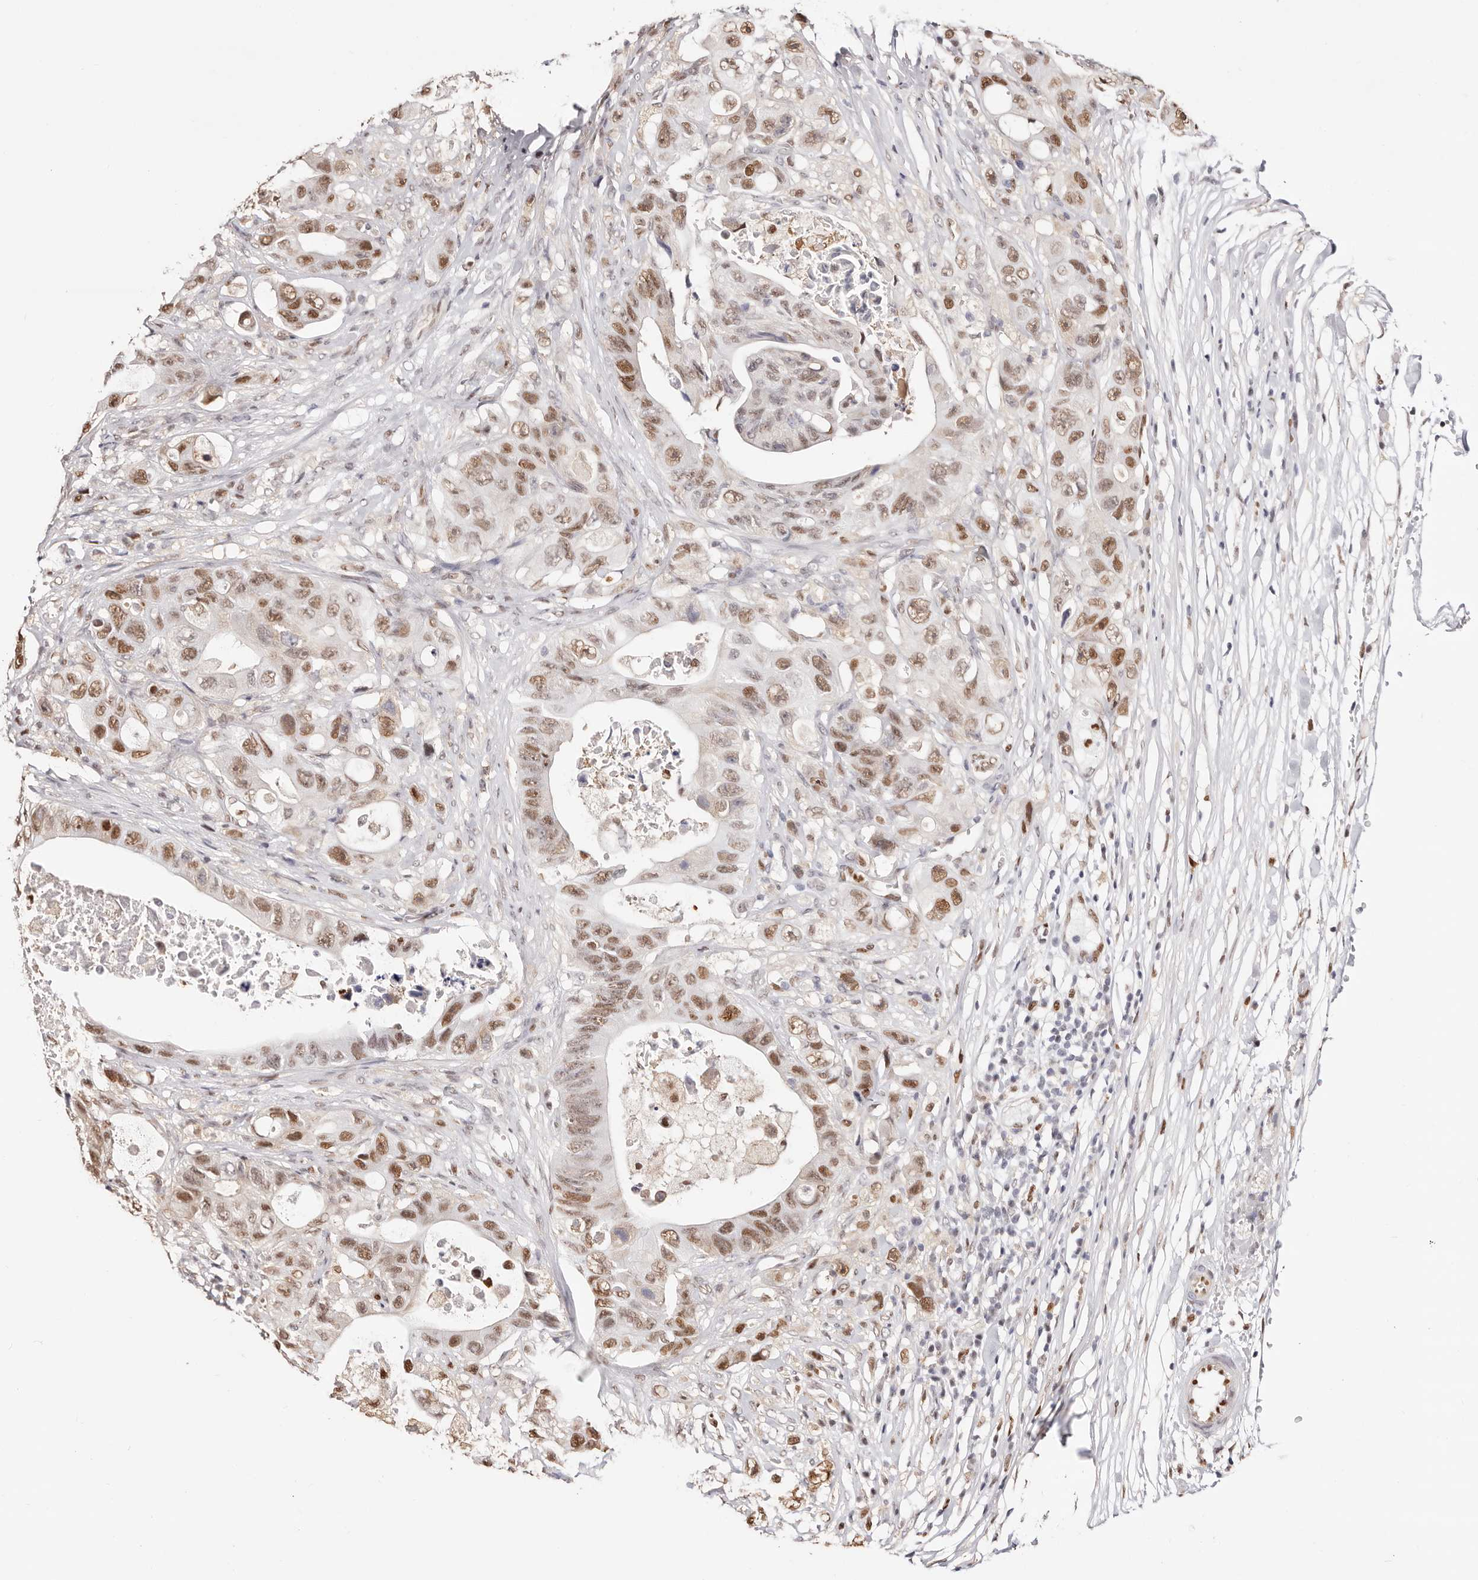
{"staining": {"intensity": "moderate", "quantity": ">75%", "location": "nuclear"}, "tissue": "colorectal cancer", "cell_type": "Tumor cells", "image_type": "cancer", "snomed": [{"axis": "morphology", "description": "Adenocarcinoma, NOS"}, {"axis": "topography", "description": "Colon"}], "caption": "Human colorectal cancer stained with a brown dye demonstrates moderate nuclear positive expression in about >75% of tumor cells.", "gene": "TKT", "patient": {"sex": "female", "age": 46}}